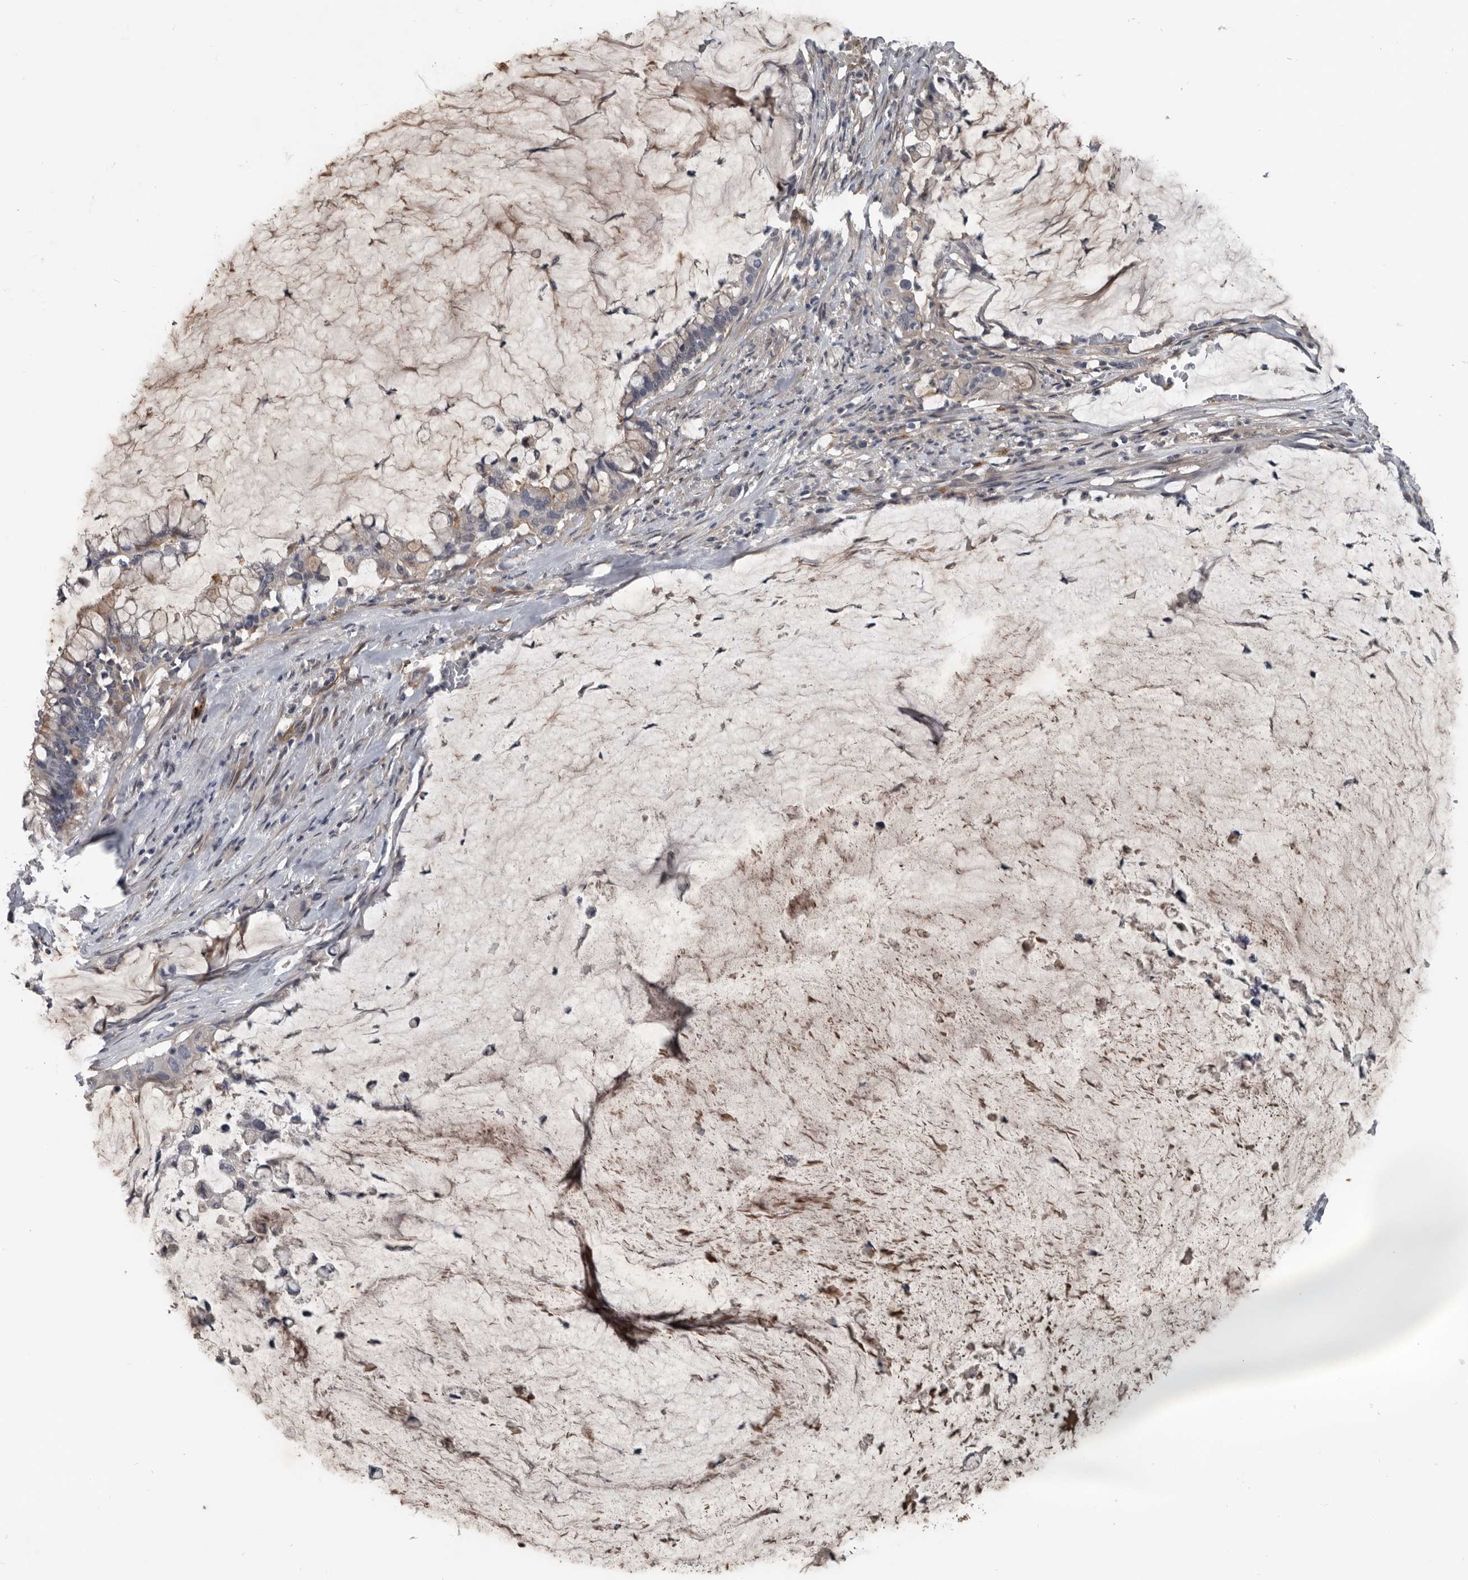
{"staining": {"intensity": "negative", "quantity": "none", "location": "none"}, "tissue": "pancreatic cancer", "cell_type": "Tumor cells", "image_type": "cancer", "snomed": [{"axis": "morphology", "description": "Adenocarcinoma, NOS"}, {"axis": "topography", "description": "Pancreas"}], "caption": "Human pancreatic cancer stained for a protein using immunohistochemistry (IHC) exhibits no expression in tumor cells.", "gene": "C1orf216", "patient": {"sex": "male", "age": 41}}